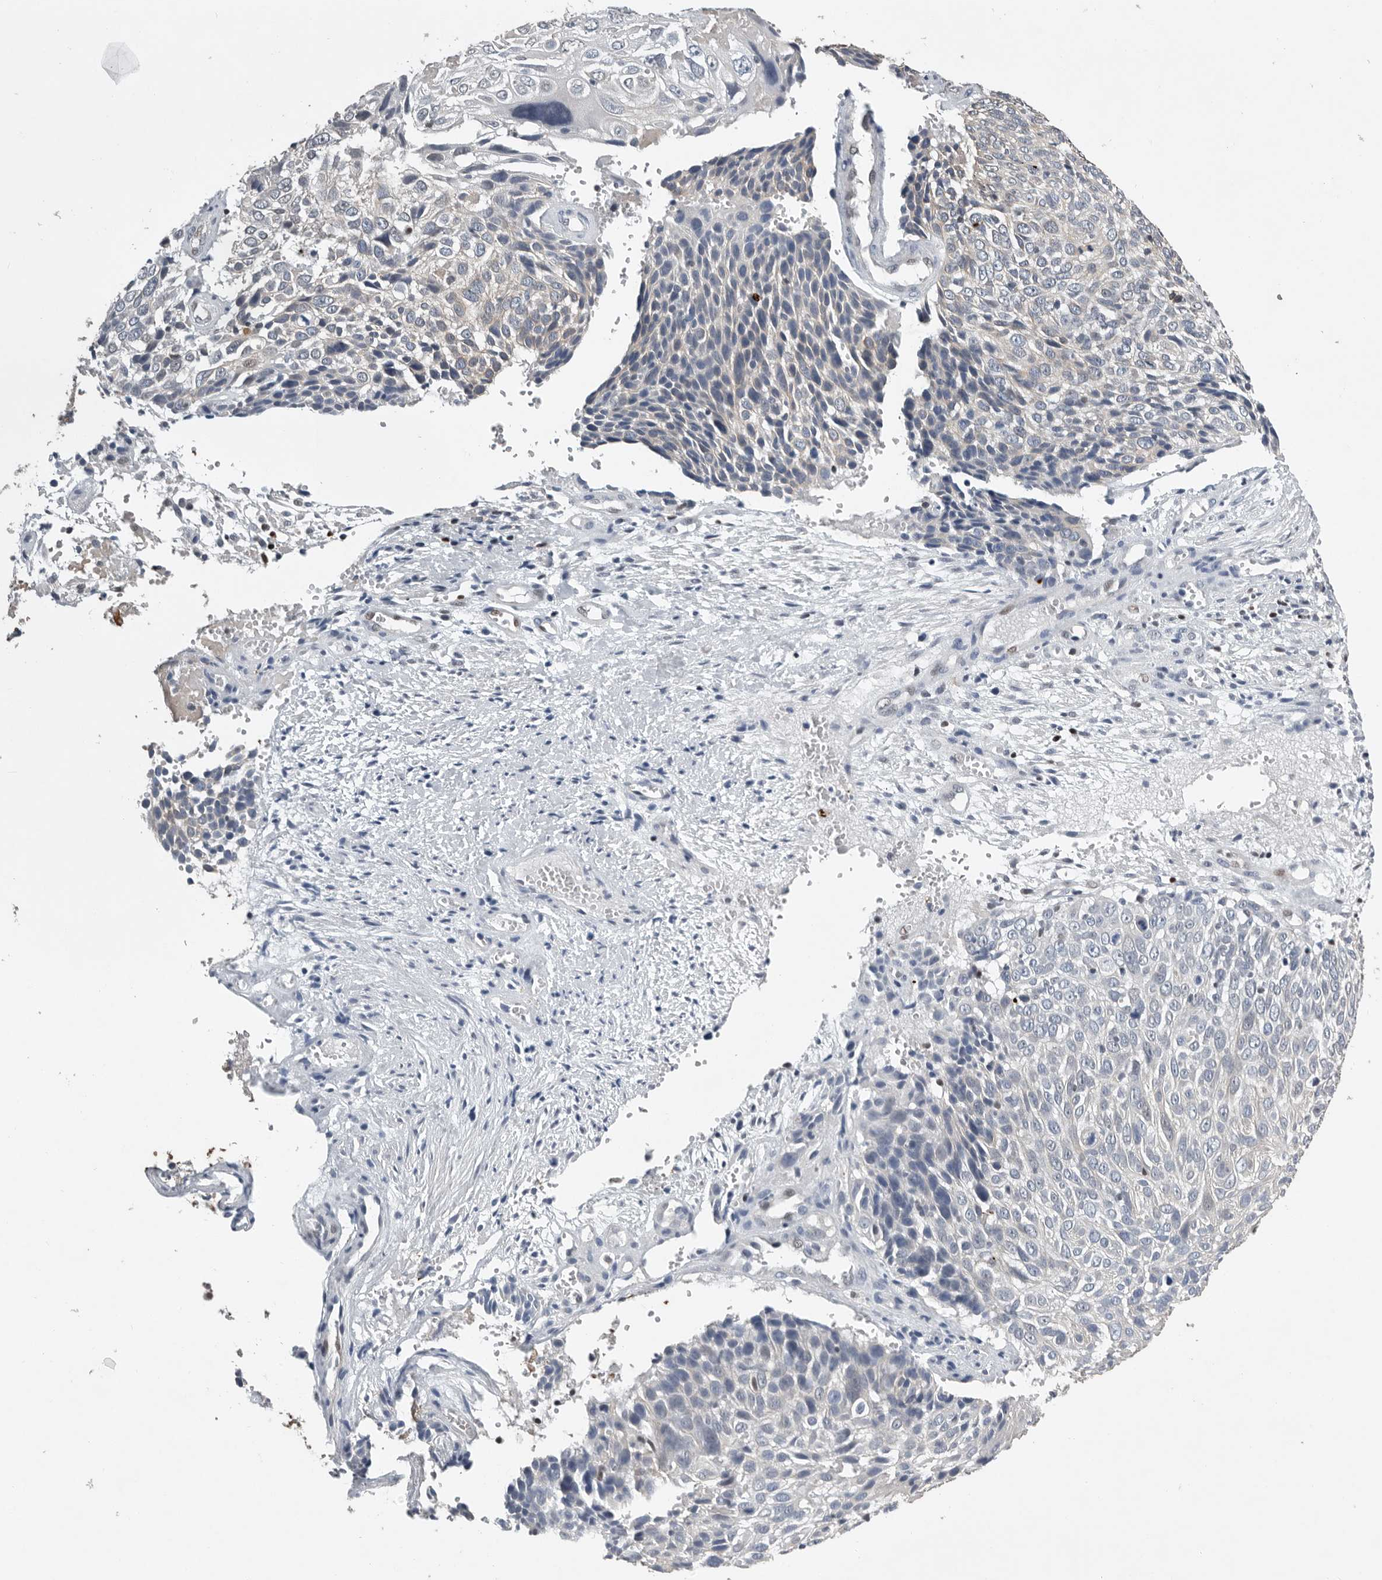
{"staining": {"intensity": "moderate", "quantity": "<25%", "location": "nuclear"}, "tissue": "cervical cancer", "cell_type": "Tumor cells", "image_type": "cancer", "snomed": [{"axis": "morphology", "description": "Squamous cell carcinoma, NOS"}, {"axis": "topography", "description": "Cervix"}], "caption": "About <25% of tumor cells in human cervical cancer exhibit moderate nuclear protein expression as visualized by brown immunohistochemical staining.", "gene": "PDCD4", "patient": {"sex": "female", "age": 74}}